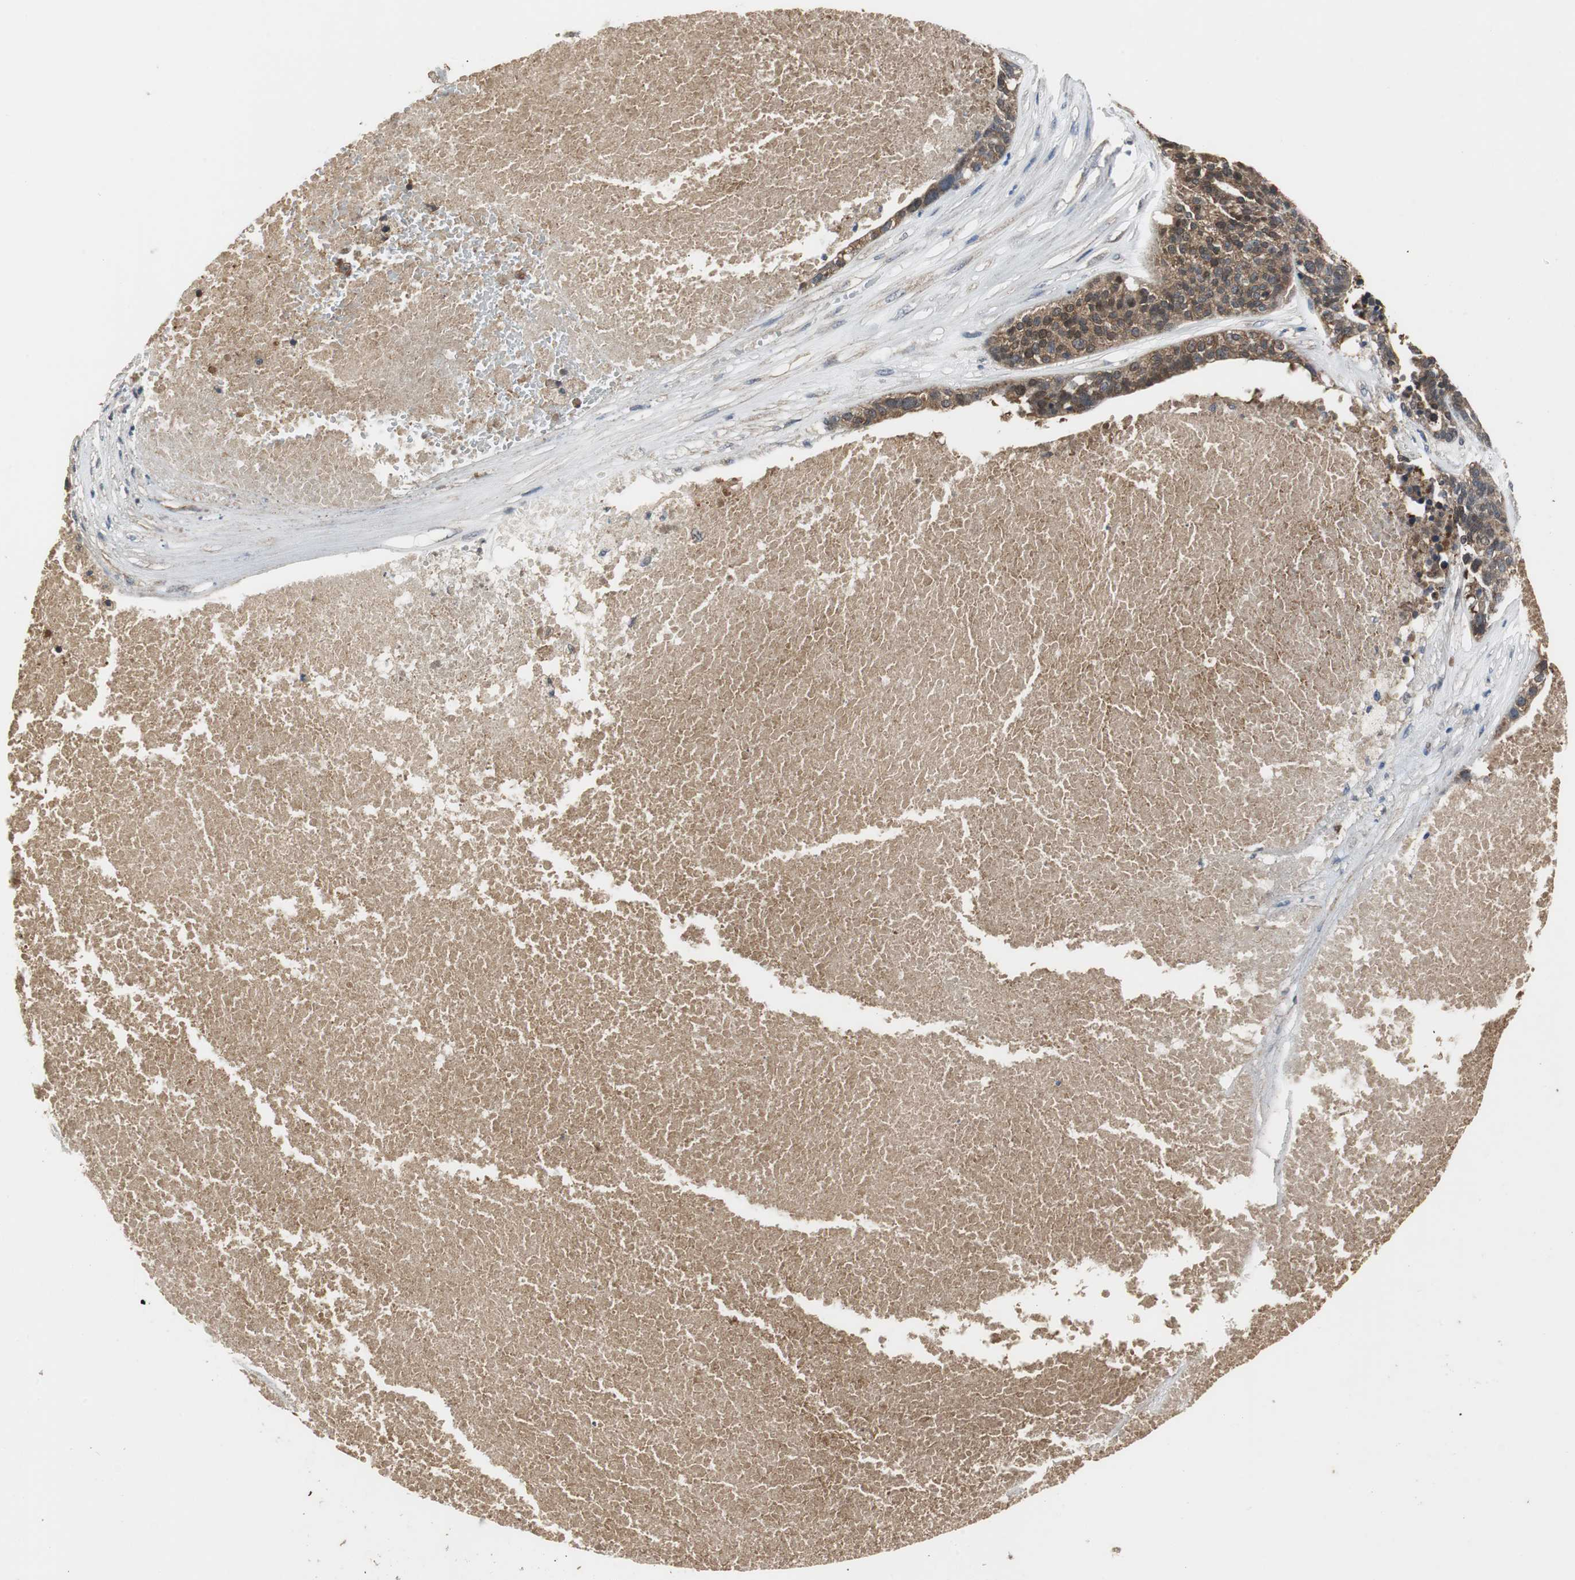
{"staining": {"intensity": "strong", "quantity": ">75%", "location": "cytoplasmic/membranous"}, "tissue": "ovarian cancer", "cell_type": "Tumor cells", "image_type": "cancer", "snomed": [{"axis": "morphology", "description": "Cystadenocarcinoma, serous, NOS"}, {"axis": "topography", "description": "Ovary"}], "caption": "IHC photomicrograph of ovarian cancer stained for a protein (brown), which displays high levels of strong cytoplasmic/membranous positivity in about >75% of tumor cells.", "gene": "VBP1", "patient": {"sex": "female", "age": 59}}